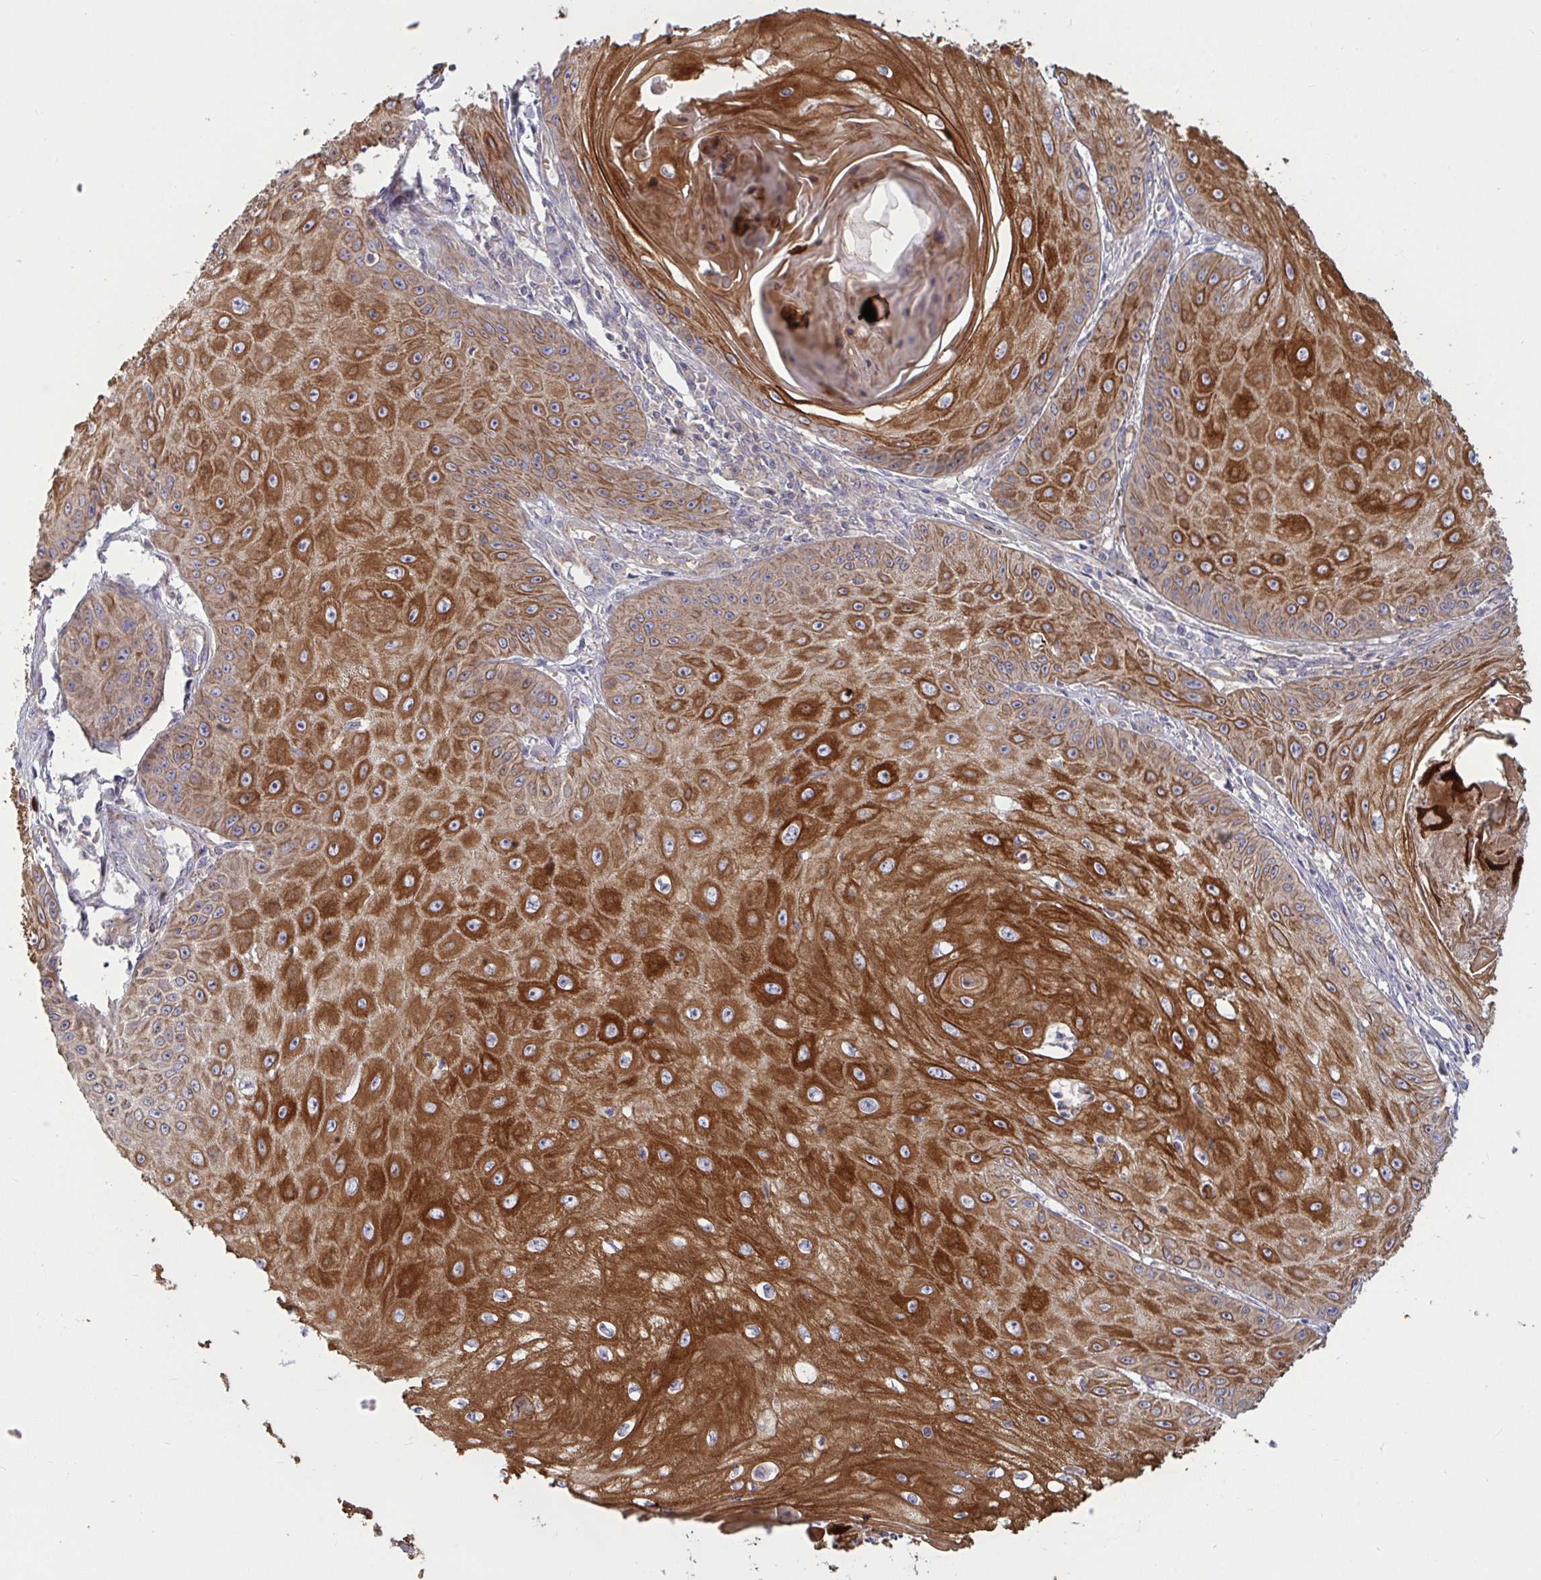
{"staining": {"intensity": "strong", "quantity": "25%-75%", "location": "cytoplasmic/membranous"}, "tissue": "skin cancer", "cell_type": "Tumor cells", "image_type": "cancer", "snomed": [{"axis": "morphology", "description": "Squamous cell carcinoma, NOS"}, {"axis": "topography", "description": "Skin"}], "caption": "Skin squamous cell carcinoma stained with a brown dye exhibits strong cytoplasmic/membranous positive positivity in approximately 25%-75% of tumor cells.", "gene": "TANK", "patient": {"sex": "male", "age": 70}}